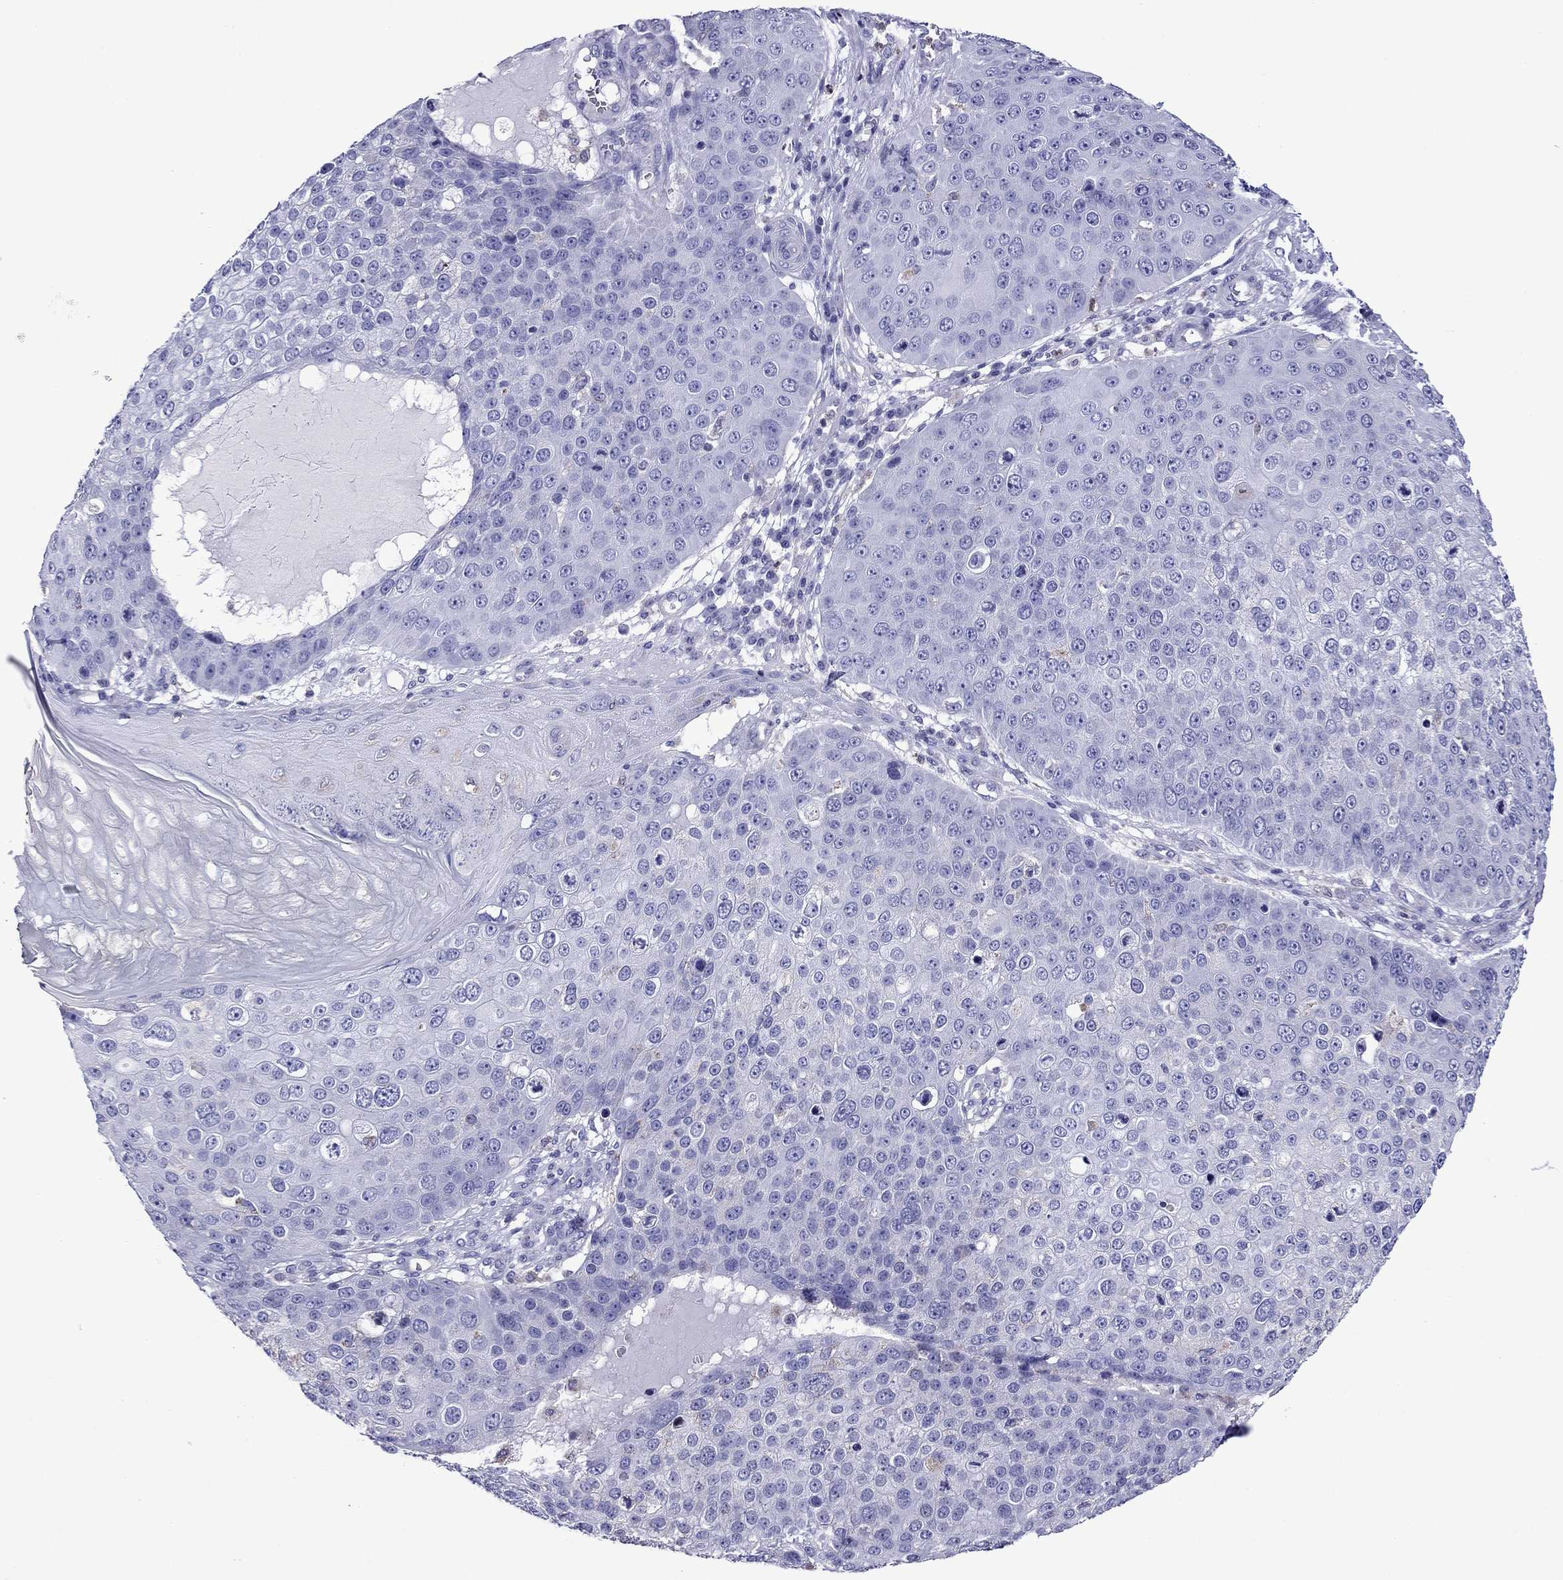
{"staining": {"intensity": "negative", "quantity": "none", "location": "none"}, "tissue": "skin cancer", "cell_type": "Tumor cells", "image_type": "cancer", "snomed": [{"axis": "morphology", "description": "Squamous cell carcinoma, NOS"}, {"axis": "topography", "description": "Skin"}], "caption": "The image demonstrates no significant positivity in tumor cells of skin cancer. (Brightfield microscopy of DAB IHC at high magnification).", "gene": "SCG2", "patient": {"sex": "male", "age": 71}}